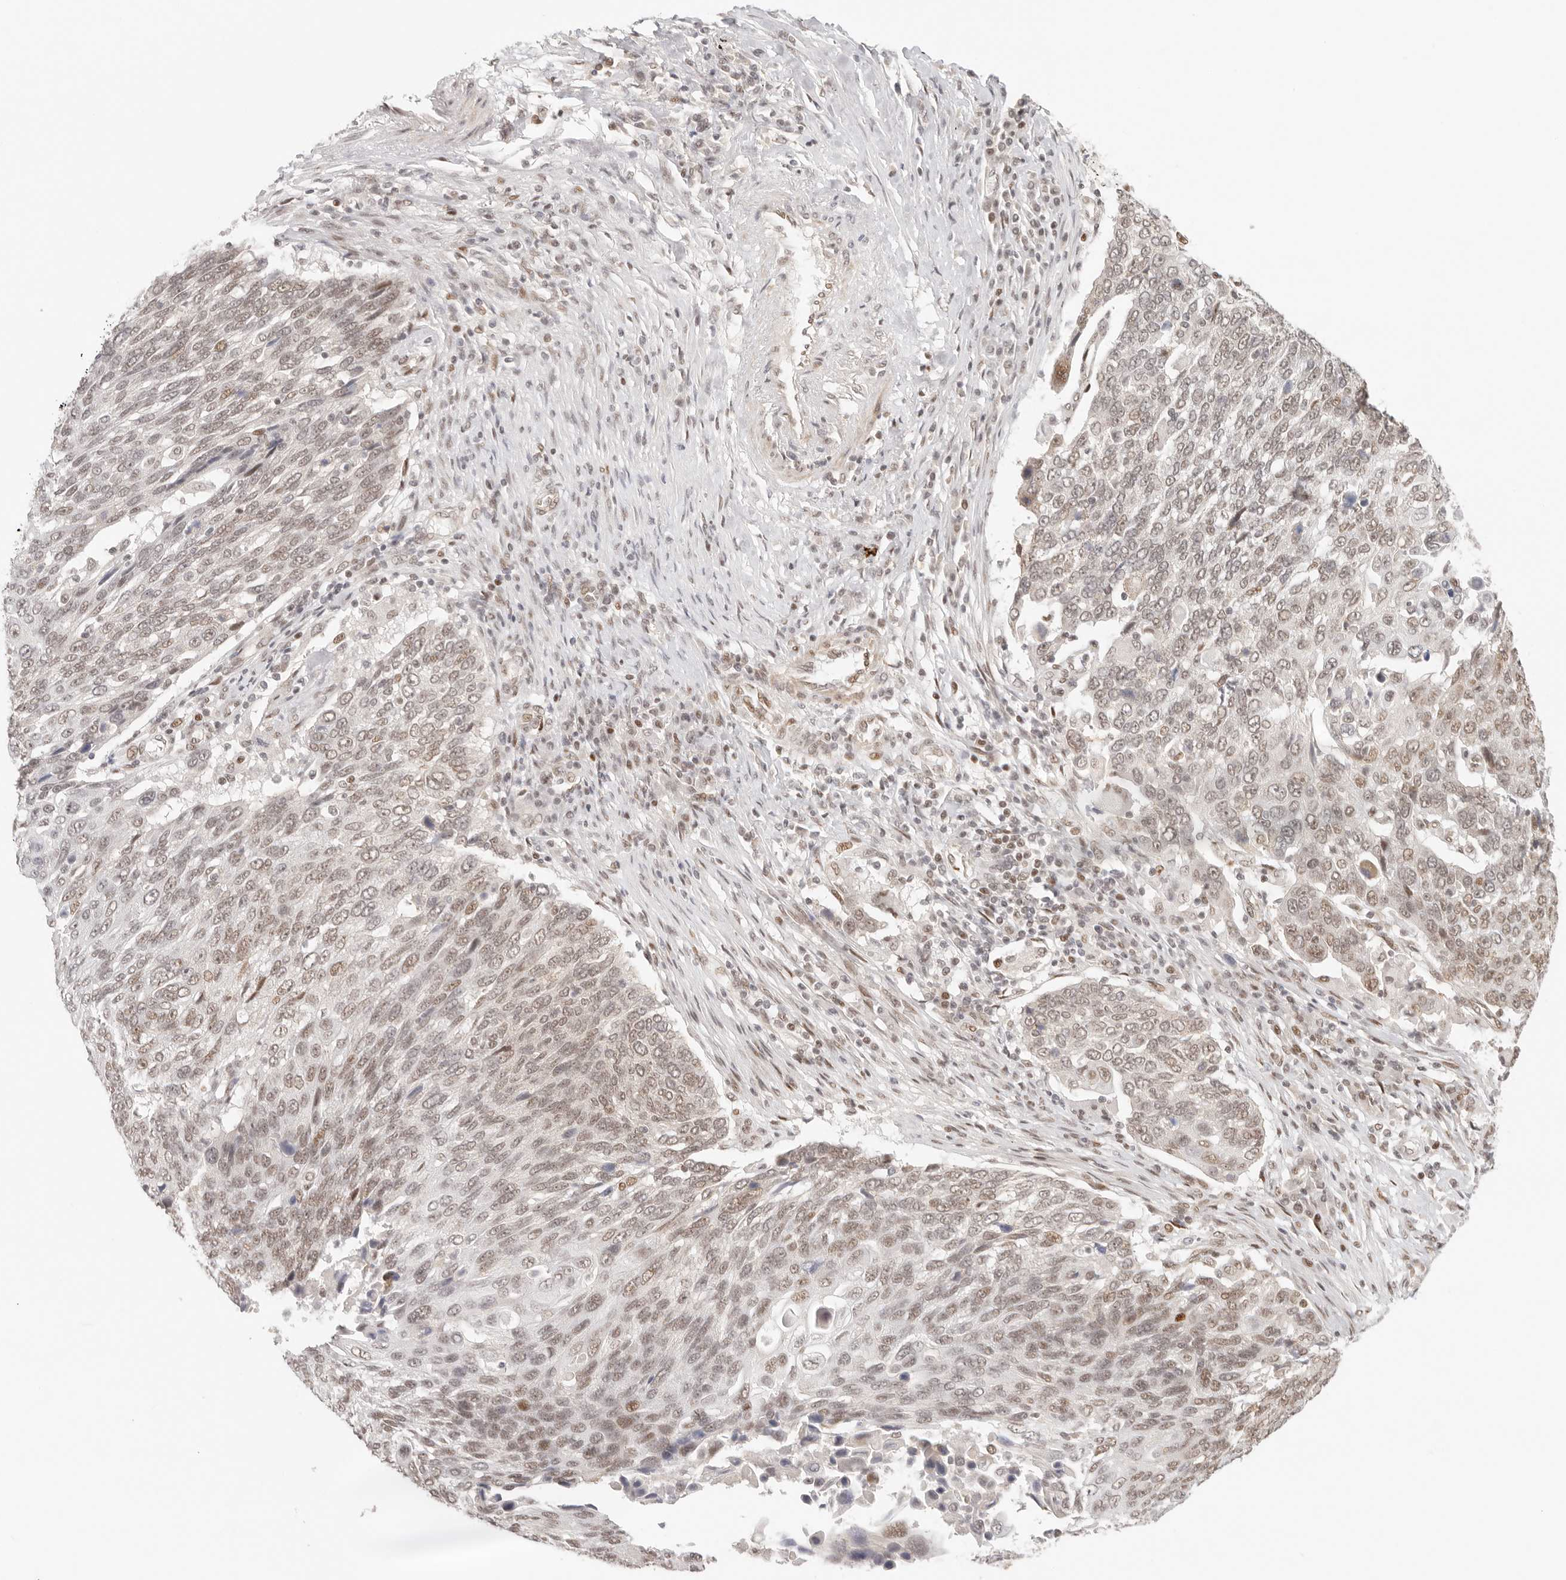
{"staining": {"intensity": "weak", "quantity": "25%-75%", "location": "nuclear"}, "tissue": "lung cancer", "cell_type": "Tumor cells", "image_type": "cancer", "snomed": [{"axis": "morphology", "description": "Squamous cell carcinoma, NOS"}, {"axis": "topography", "description": "Lung"}], "caption": "Protein staining of lung cancer tissue reveals weak nuclear staining in approximately 25%-75% of tumor cells.", "gene": "HOXC5", "patient": {"sex": "male", "age": 66}}